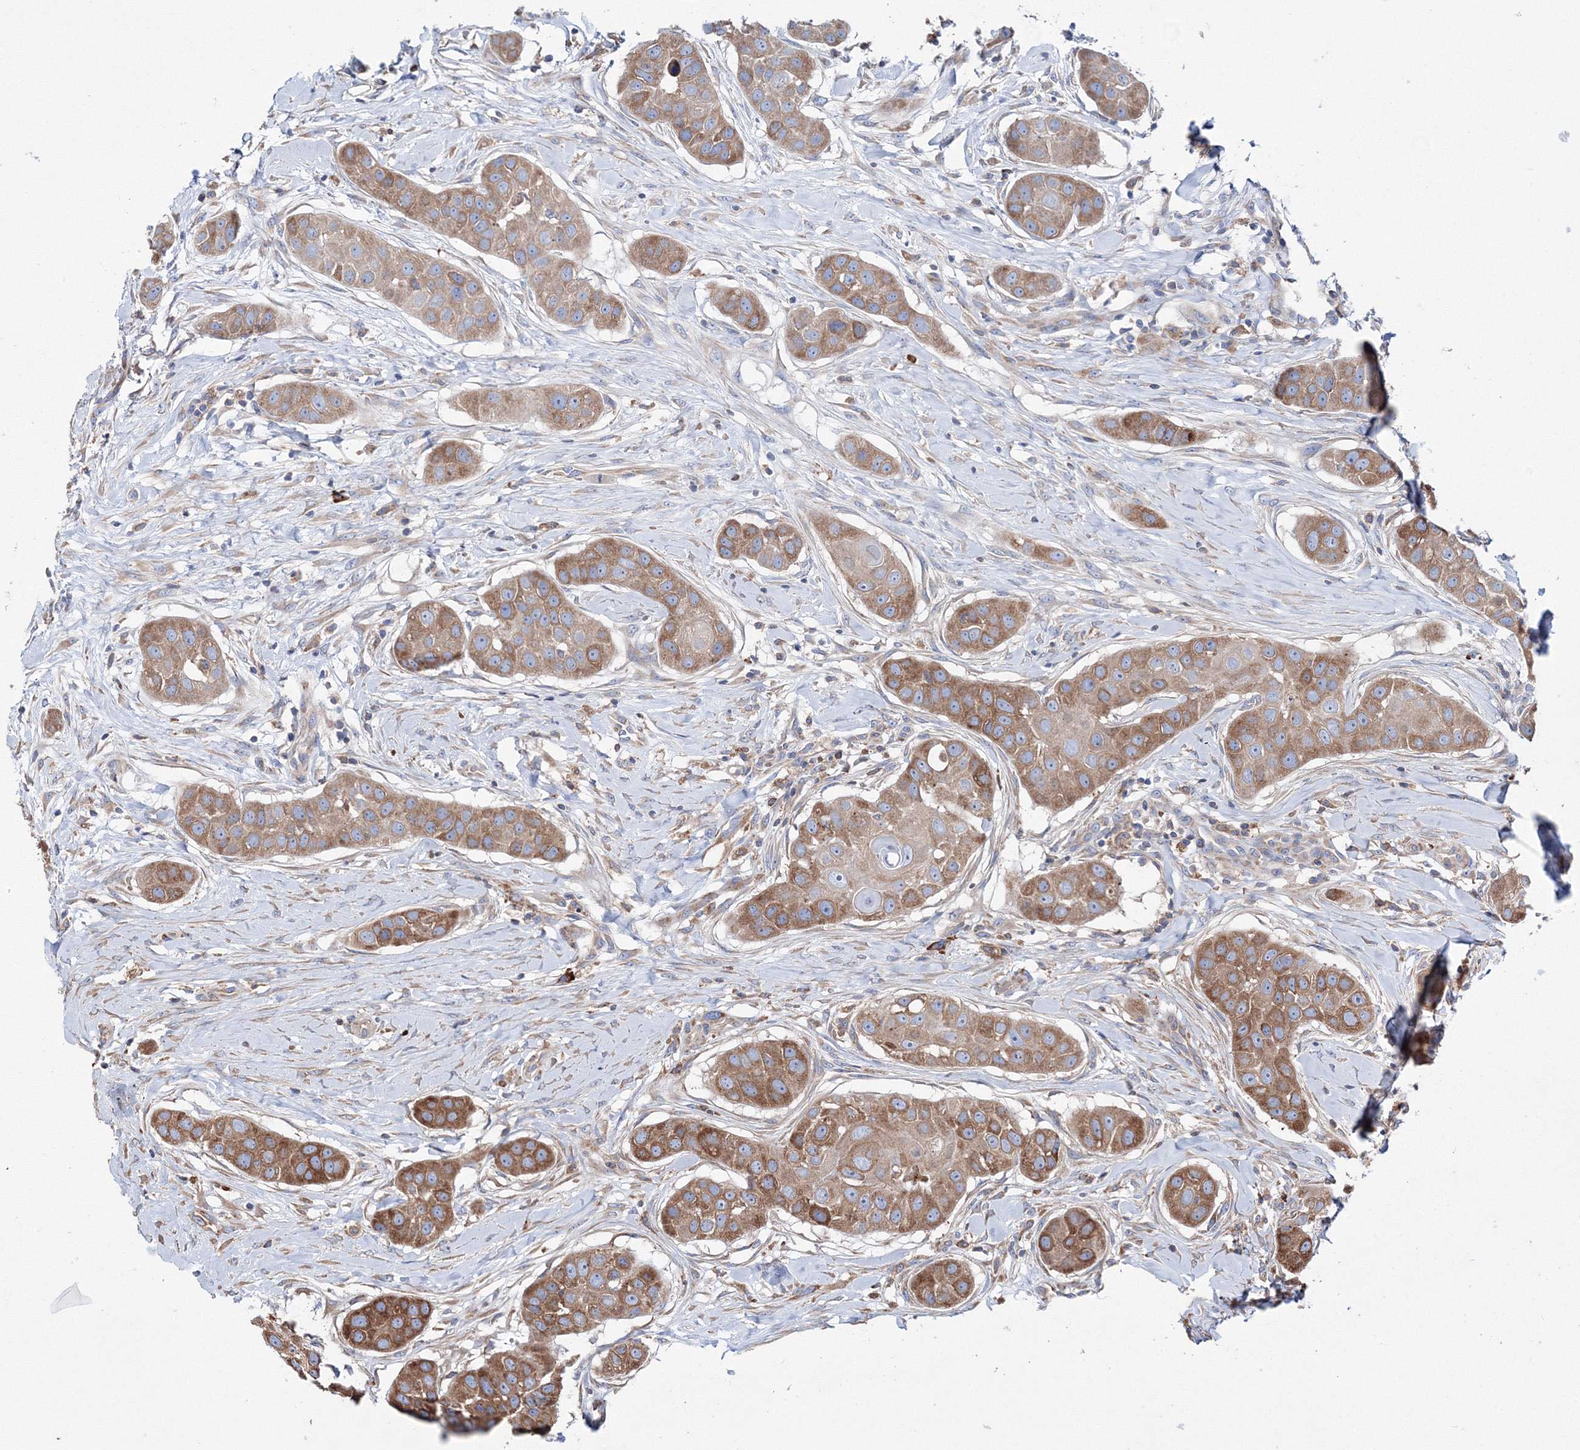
{"staining": {"intensity": "moderate", "quantity": ">75%", "location": "cytoplasmic/membranous"}, "tissue": "head and neck cancer", "cell_type": "Tumor cells", "image_type": "cancer", "snomed": [{"axis": "morphology", "description": "Normal tissue, NOS"}, {"axis": "morphology", "description": "Squamous cell carcinoma, NOS"}, {"axis": "topography", "description": "Skeletal muscle"}, {"axis": "topography", "description": "Head-Neck"}], "caption": "Immunohistochemical staining of human head and neck squamous cell carcinoma demonstrates moderate cytoplasmic/membranous protein positivity in about >75% of tumor cells. Nuclei are stained in blue.", "gene": "VPS8", "patient": {"sex": "male", "age": 51}}